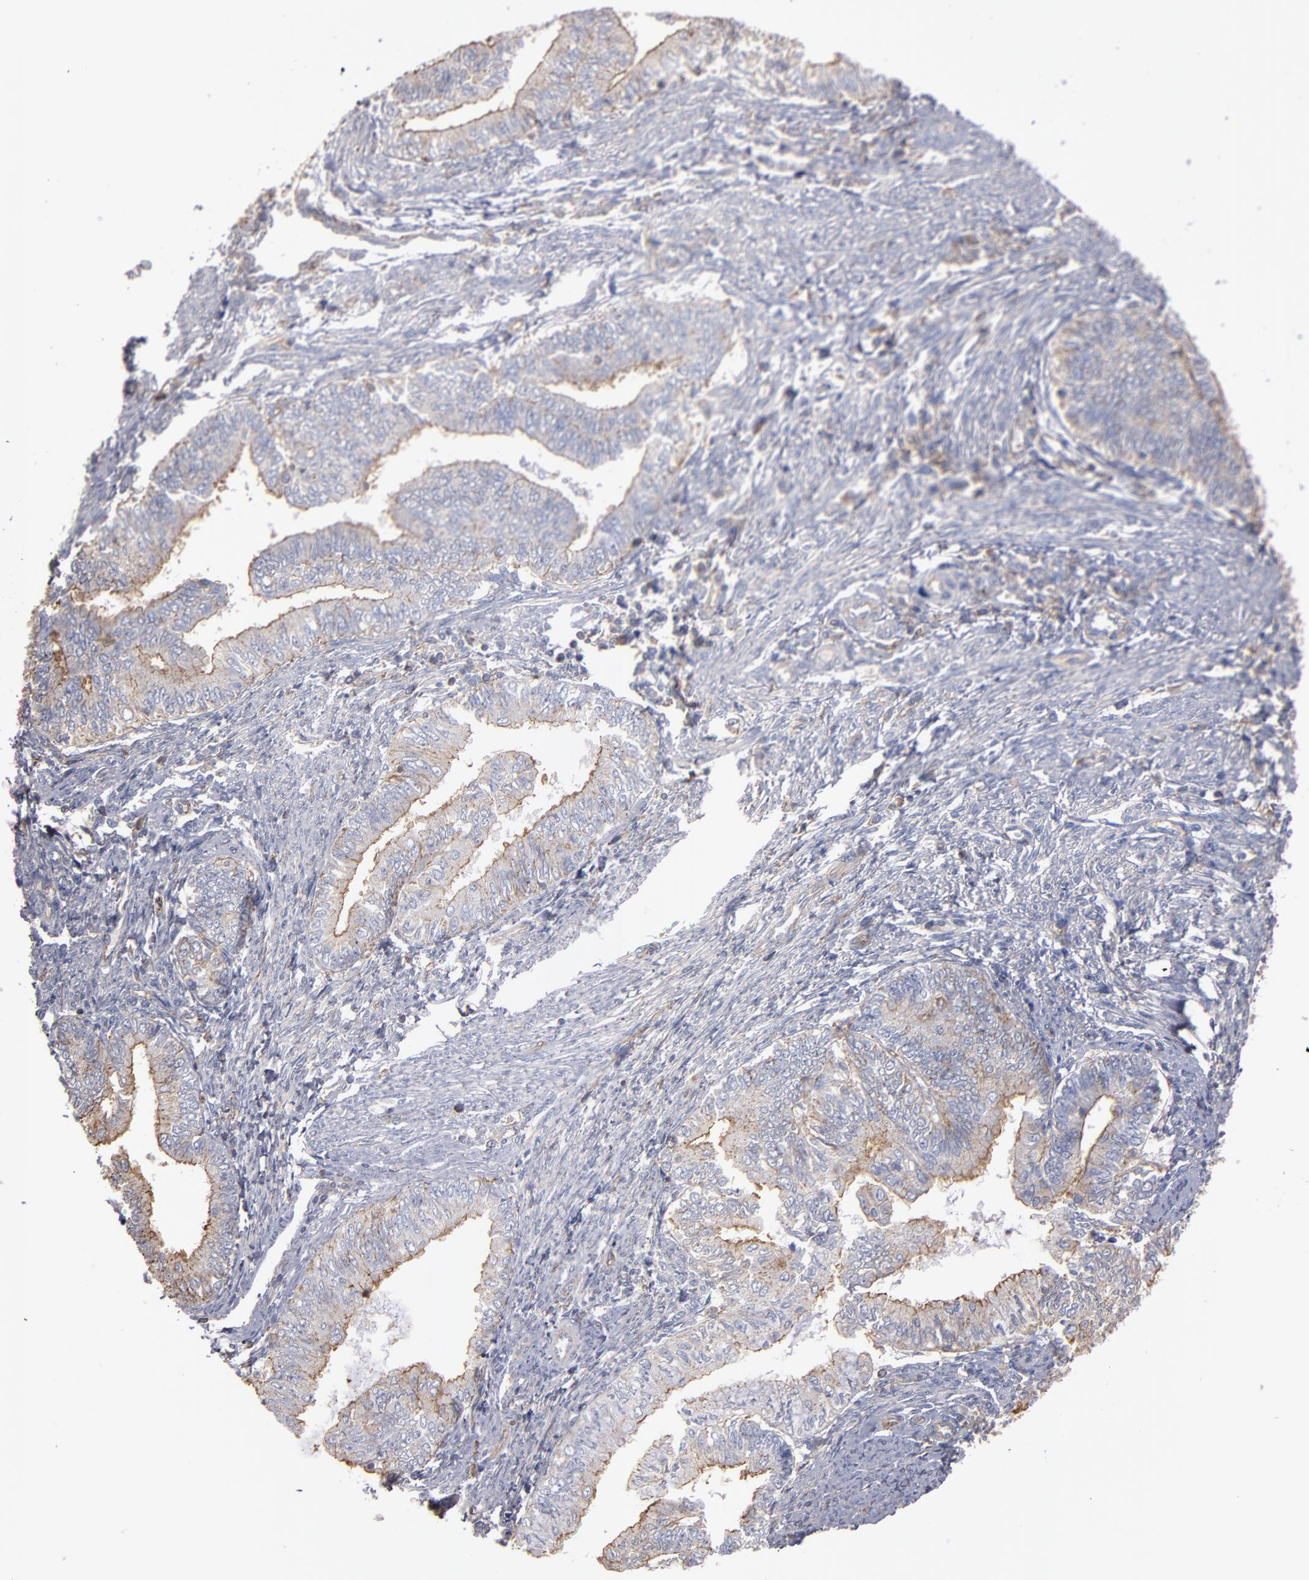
{"staining": {"intensity": "weak", "quantity": "<25%", "location": "cytoplasmic/membranous"}, "tissue": "endometrial cancer", "cell_type": "Tumor cells", "image_type": "cancer", "snomed": [{"axis": "morphology", "description": "Adenocarcinoma, NOS"}, {"axis": "topography", "description": "Endometrium"}], "caption": "A high-resolution histopathology image shows immunohistochemistry staining of adenocarcinoma (endometrial), which shows no significant staining in tumor cells. (Brightfield microscopy of DAB (3,3'-diaminobenzidine) IHC at high magnification).", "gene": "ESYT2", "patient": {"sex": "female", "age": 66}}